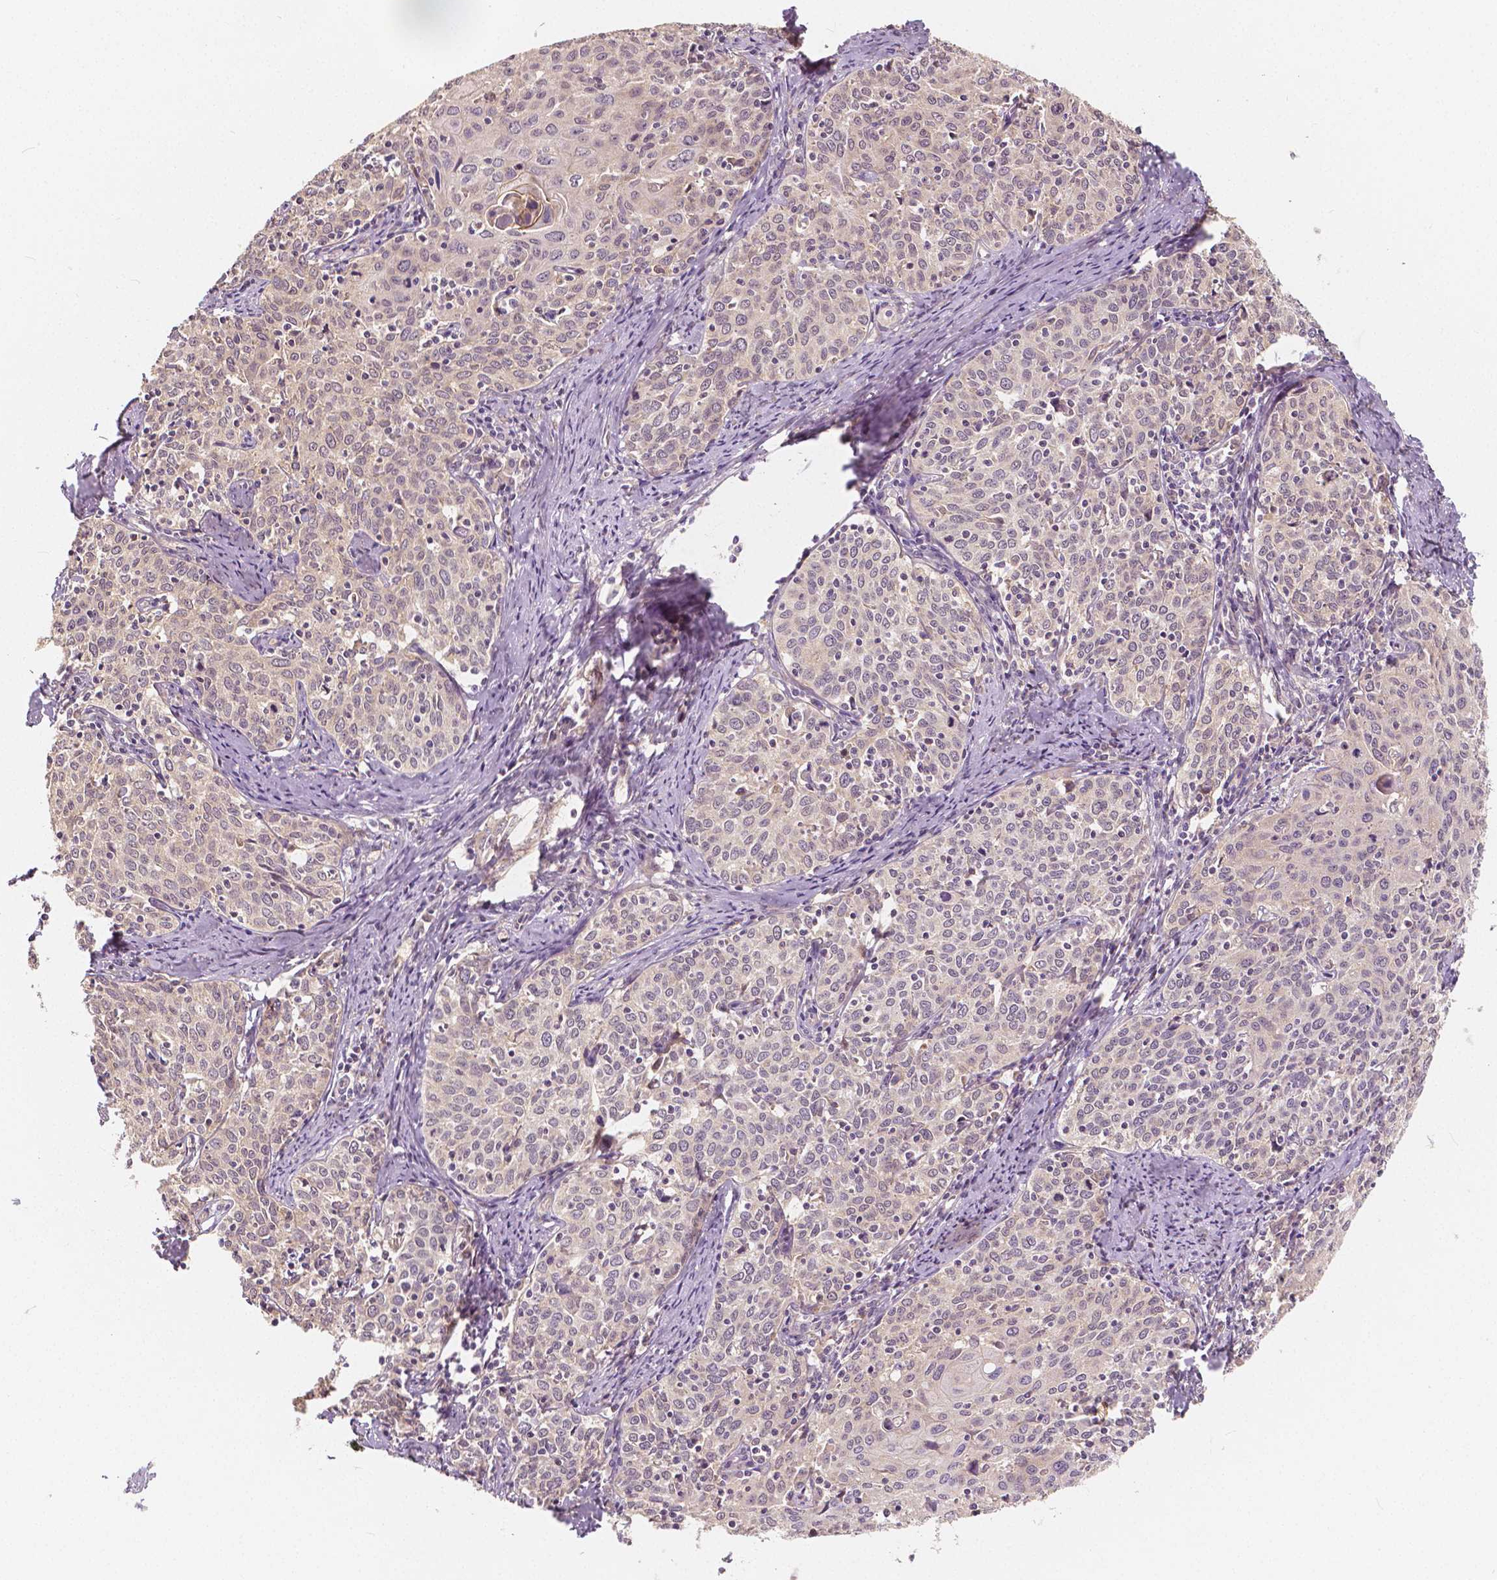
{"staining": {"intensity": "negative", "quantity": "none", "location": "none"}, "tissue": "cervical cancer", "cell_type": "Tumor cells", "image_type": "cancer", "snomed": [{"axis": "morphology", "description": "Squamous cell carcinoma, NOS"}, {"axis": "topography", "description": "Cervix"}], "caption": "This is an IHC image of cervical cancer (squamous cell carcinoma). There is no staining in tumor cells.", "gene": "SNX12", "patient": {"sex": "female", "age": 62}}